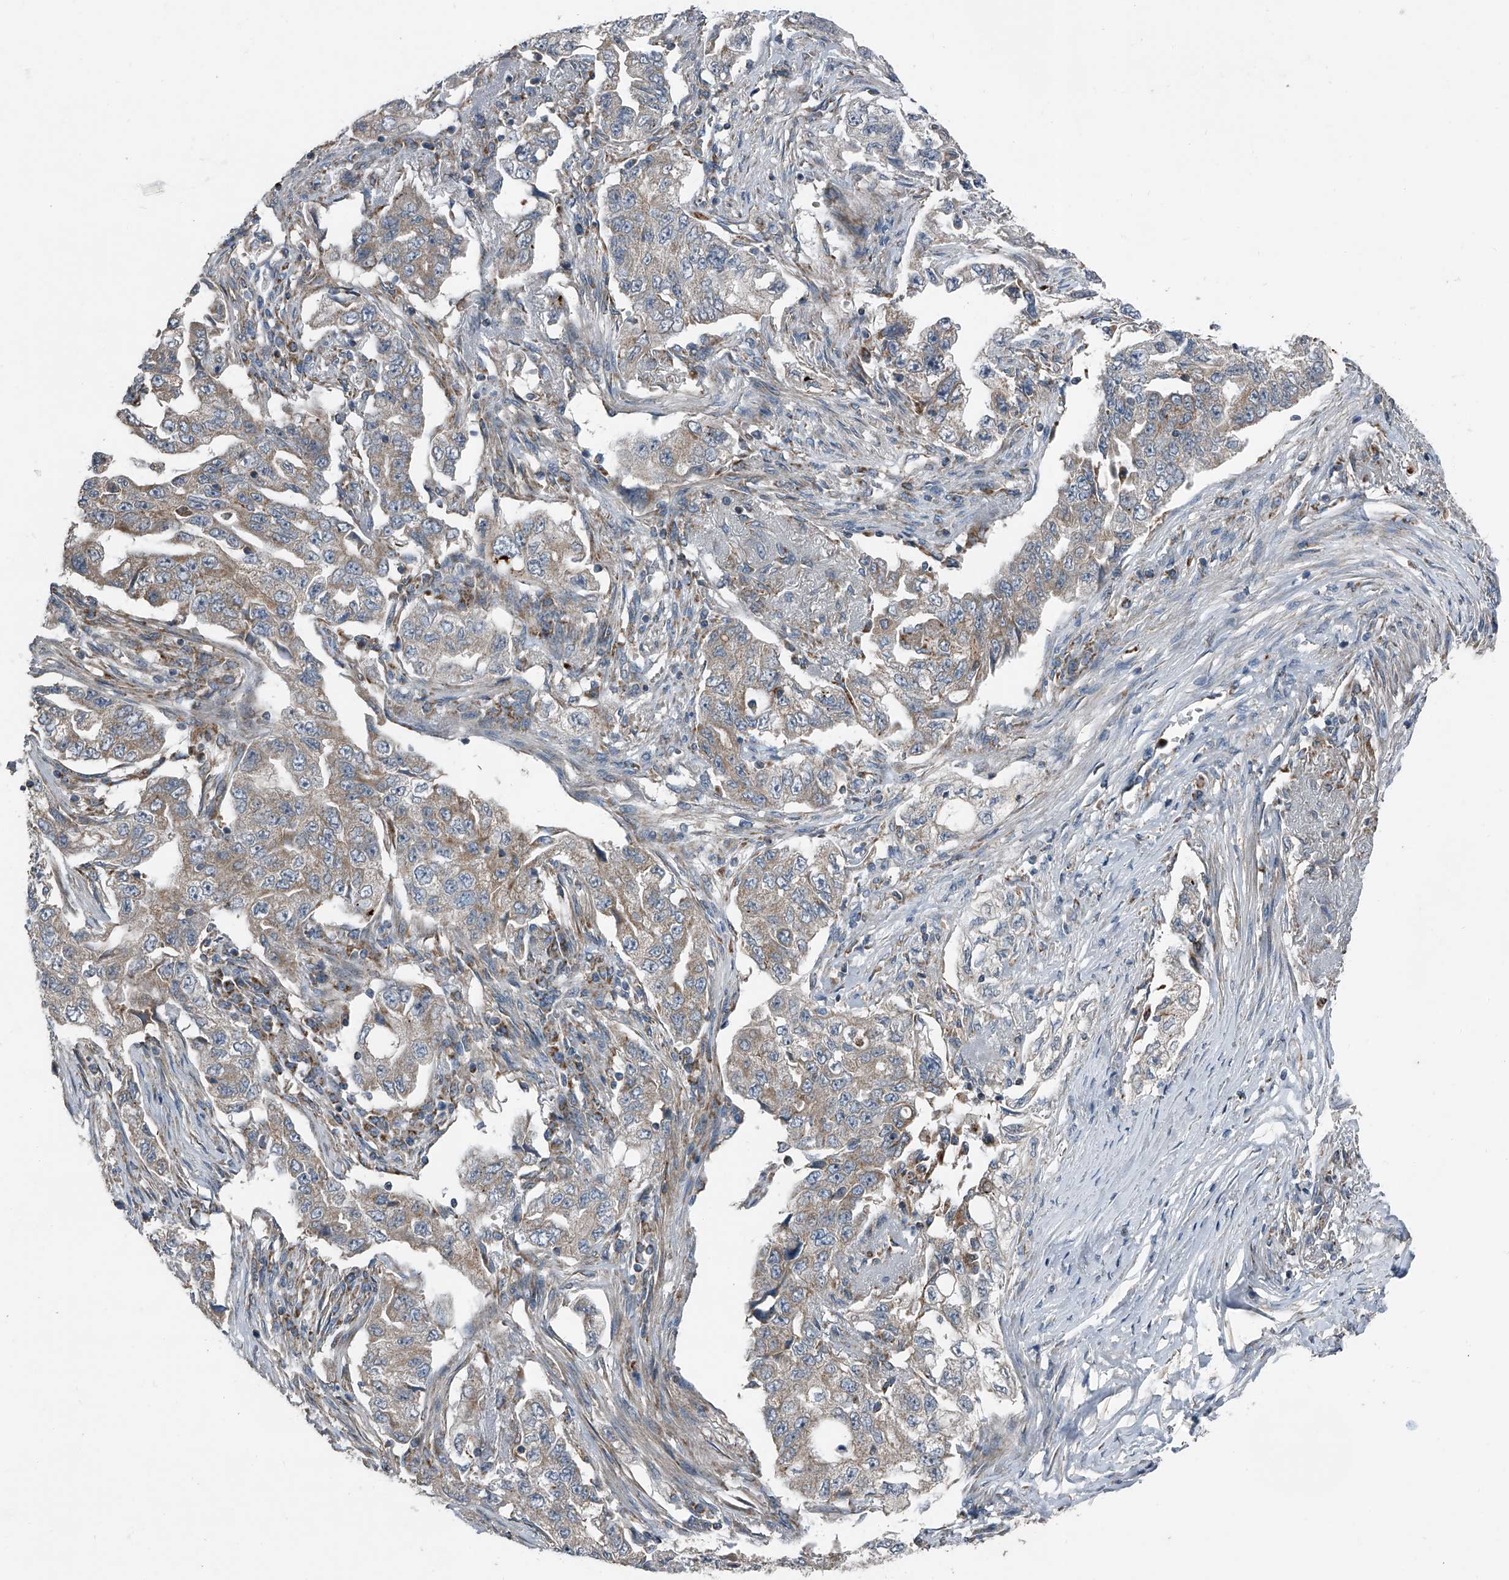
{"staining": {"intensity": "weak", "quantity": ">75%", "location": "cytoplasmic/membranous"}, "tissue": "lung cancer", "cell_type": "Tumor cells", "image_type": "cancer", "snomed": [{"axis": "morphology", "description": "Adenocarcinoma, NOS"}, {"axis": "topography", "description": "Lung"}], "caption": "Lung cancer tissue displays weak cytoplasmic/membranous staining in approximately >75% of tumor cells", "gene": "CHRNA7", "patient": {"sex": "female", "age": 51}}